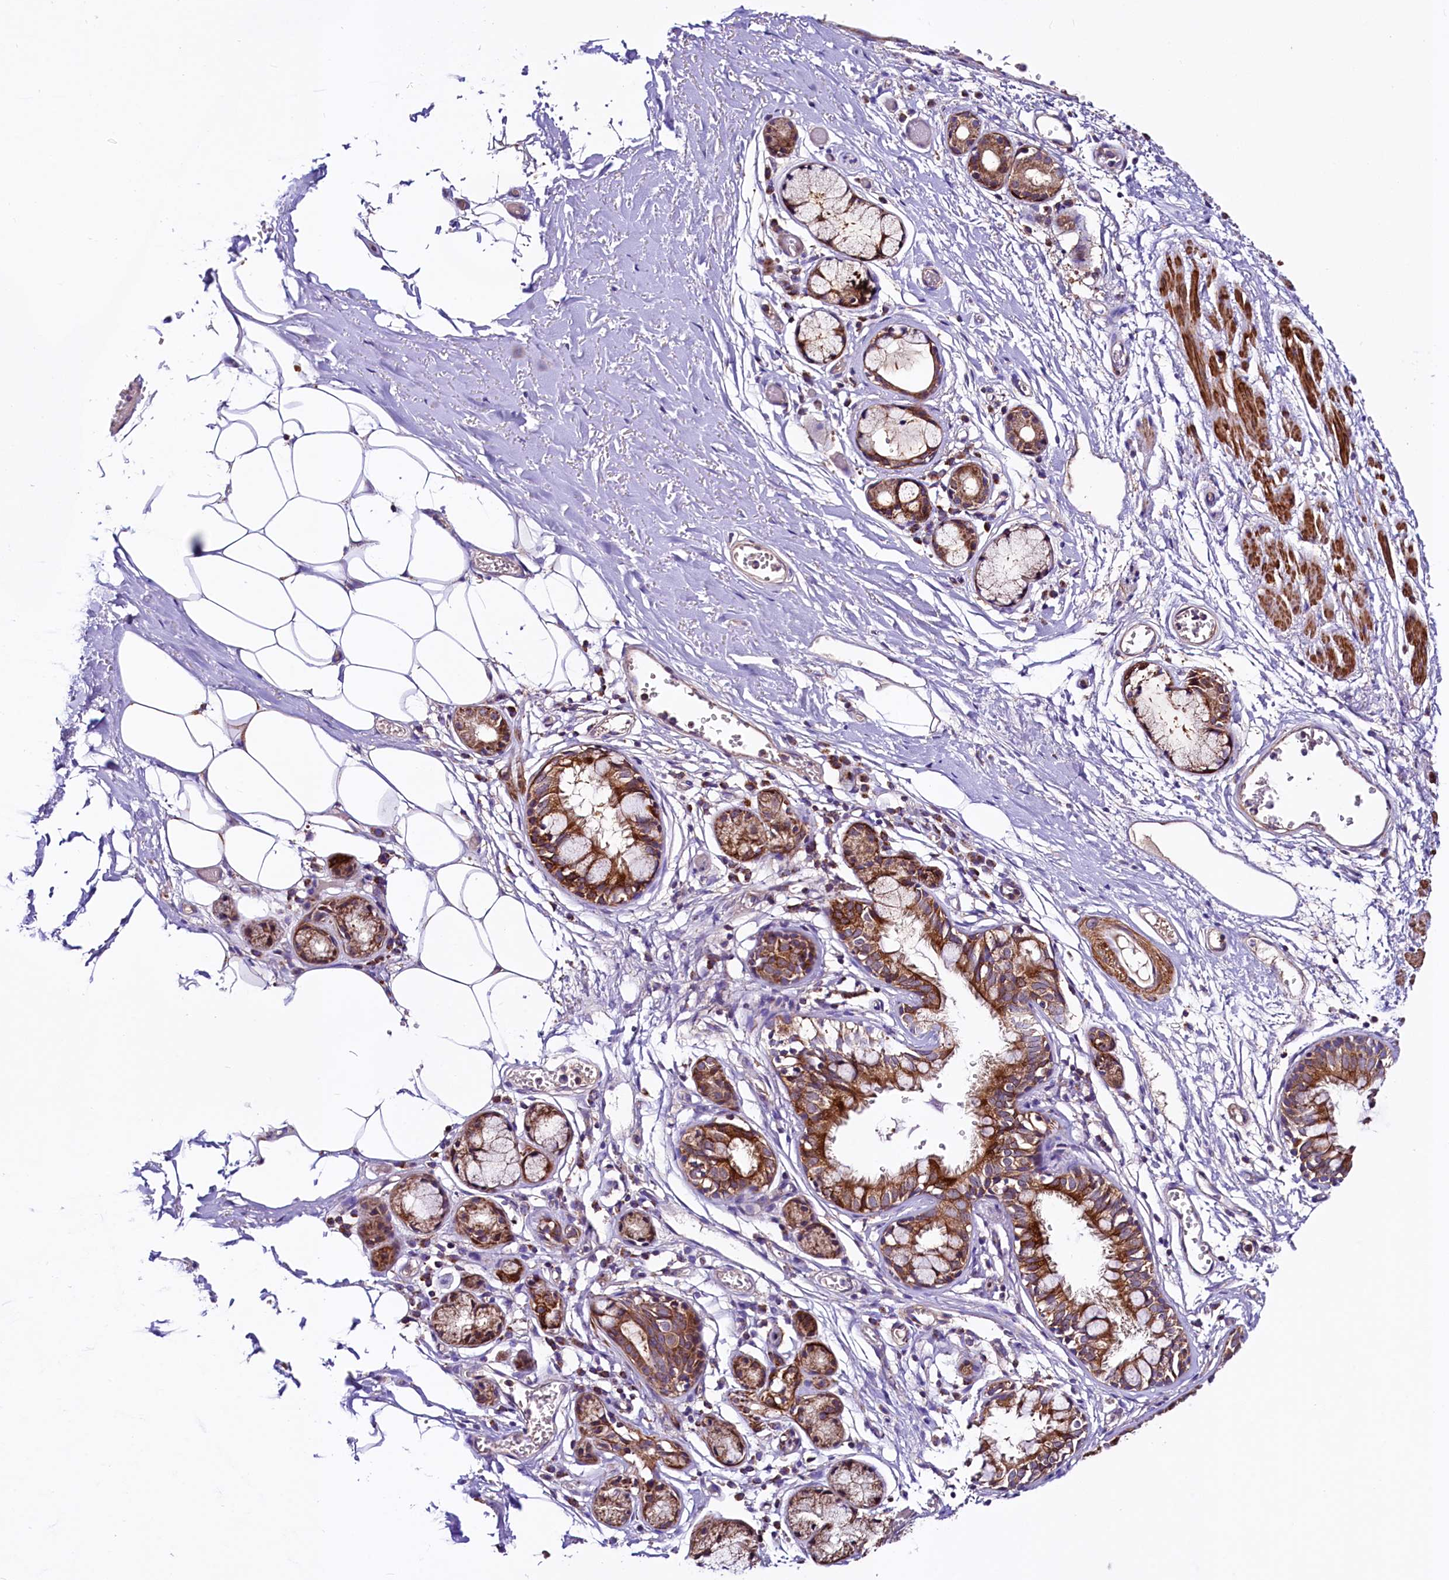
{"staining": {"intensity": "moderate", "quantity": ">75%", "location": "cytoplasmic/membranous"}, "tissue": "bronchus", "cell_type": "Respiratory epithelial cells", "image_type": "normal", "snomed": [{"axis": "morphology", "description": "Normal tissue, NOS"}, {"axis": "topography", "description": "Bronchus"}, {"axis": "topography", "description": "Lung"}], "caption": "An image showing moderate cytoplasmic/membranous positivity in approximately >75% of respiratory epithelial cells in normal bronchus, as visualized by brown immunohistochemical staining.", "gene": "CIAO3", "patient": {"sex": "male", "age": 56}}